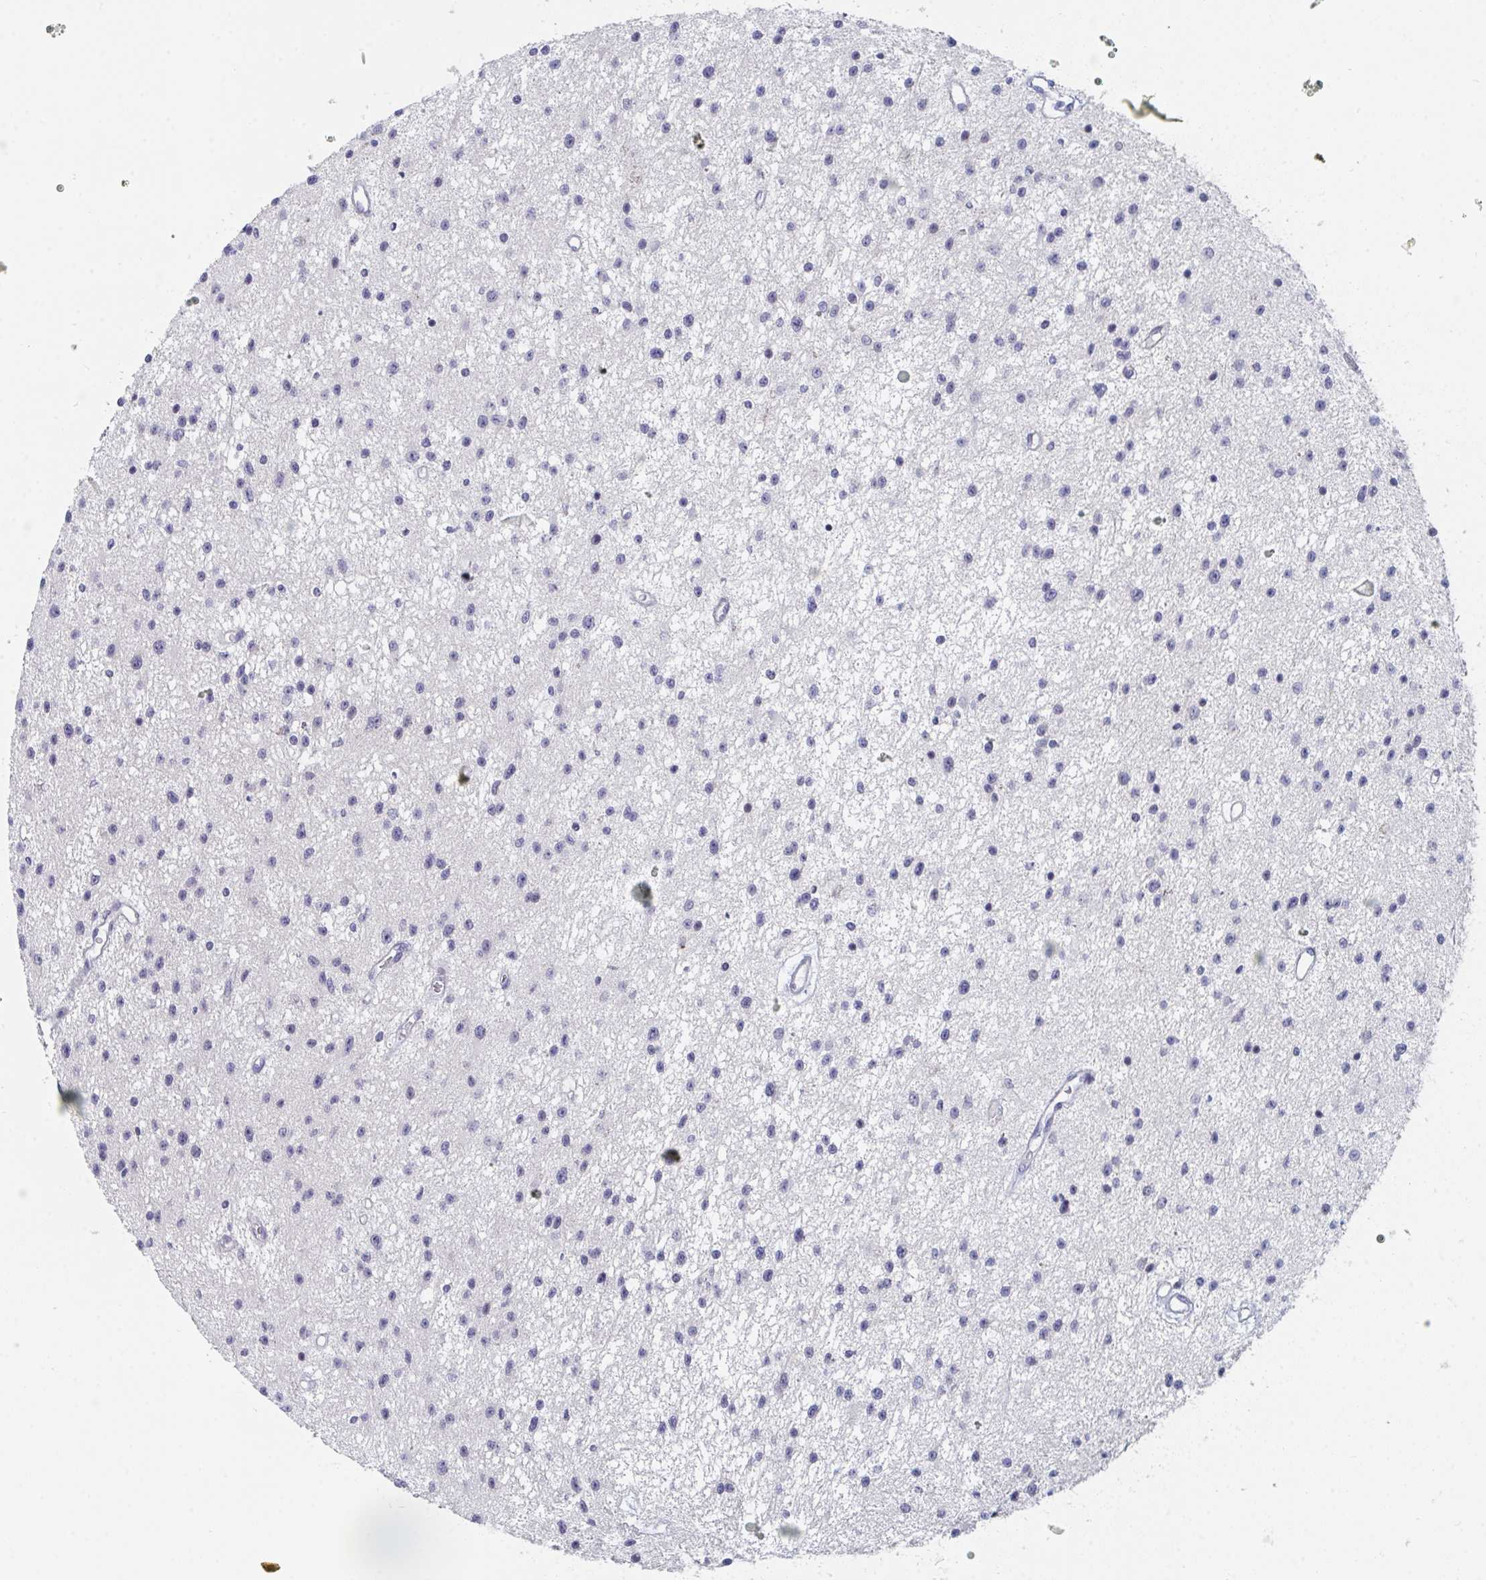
{"staining": {"intensity": "negative", "quantity": "none", "location": "none"}, "tissue": "glioma", "cell_type": "Tumor cells", "image_type": "cancer", "snomed": [{"axis": "morphology", "description": "Glioma, malignant, Low grade"}, {"axis": "topography", "description": "Brain"}], "caption": "The photomicrograph reveals no staining of tumor cells in low-grade glioma (malignant).", "gene": "CENPT", "patient": {"sex": "male", "age": 43}}